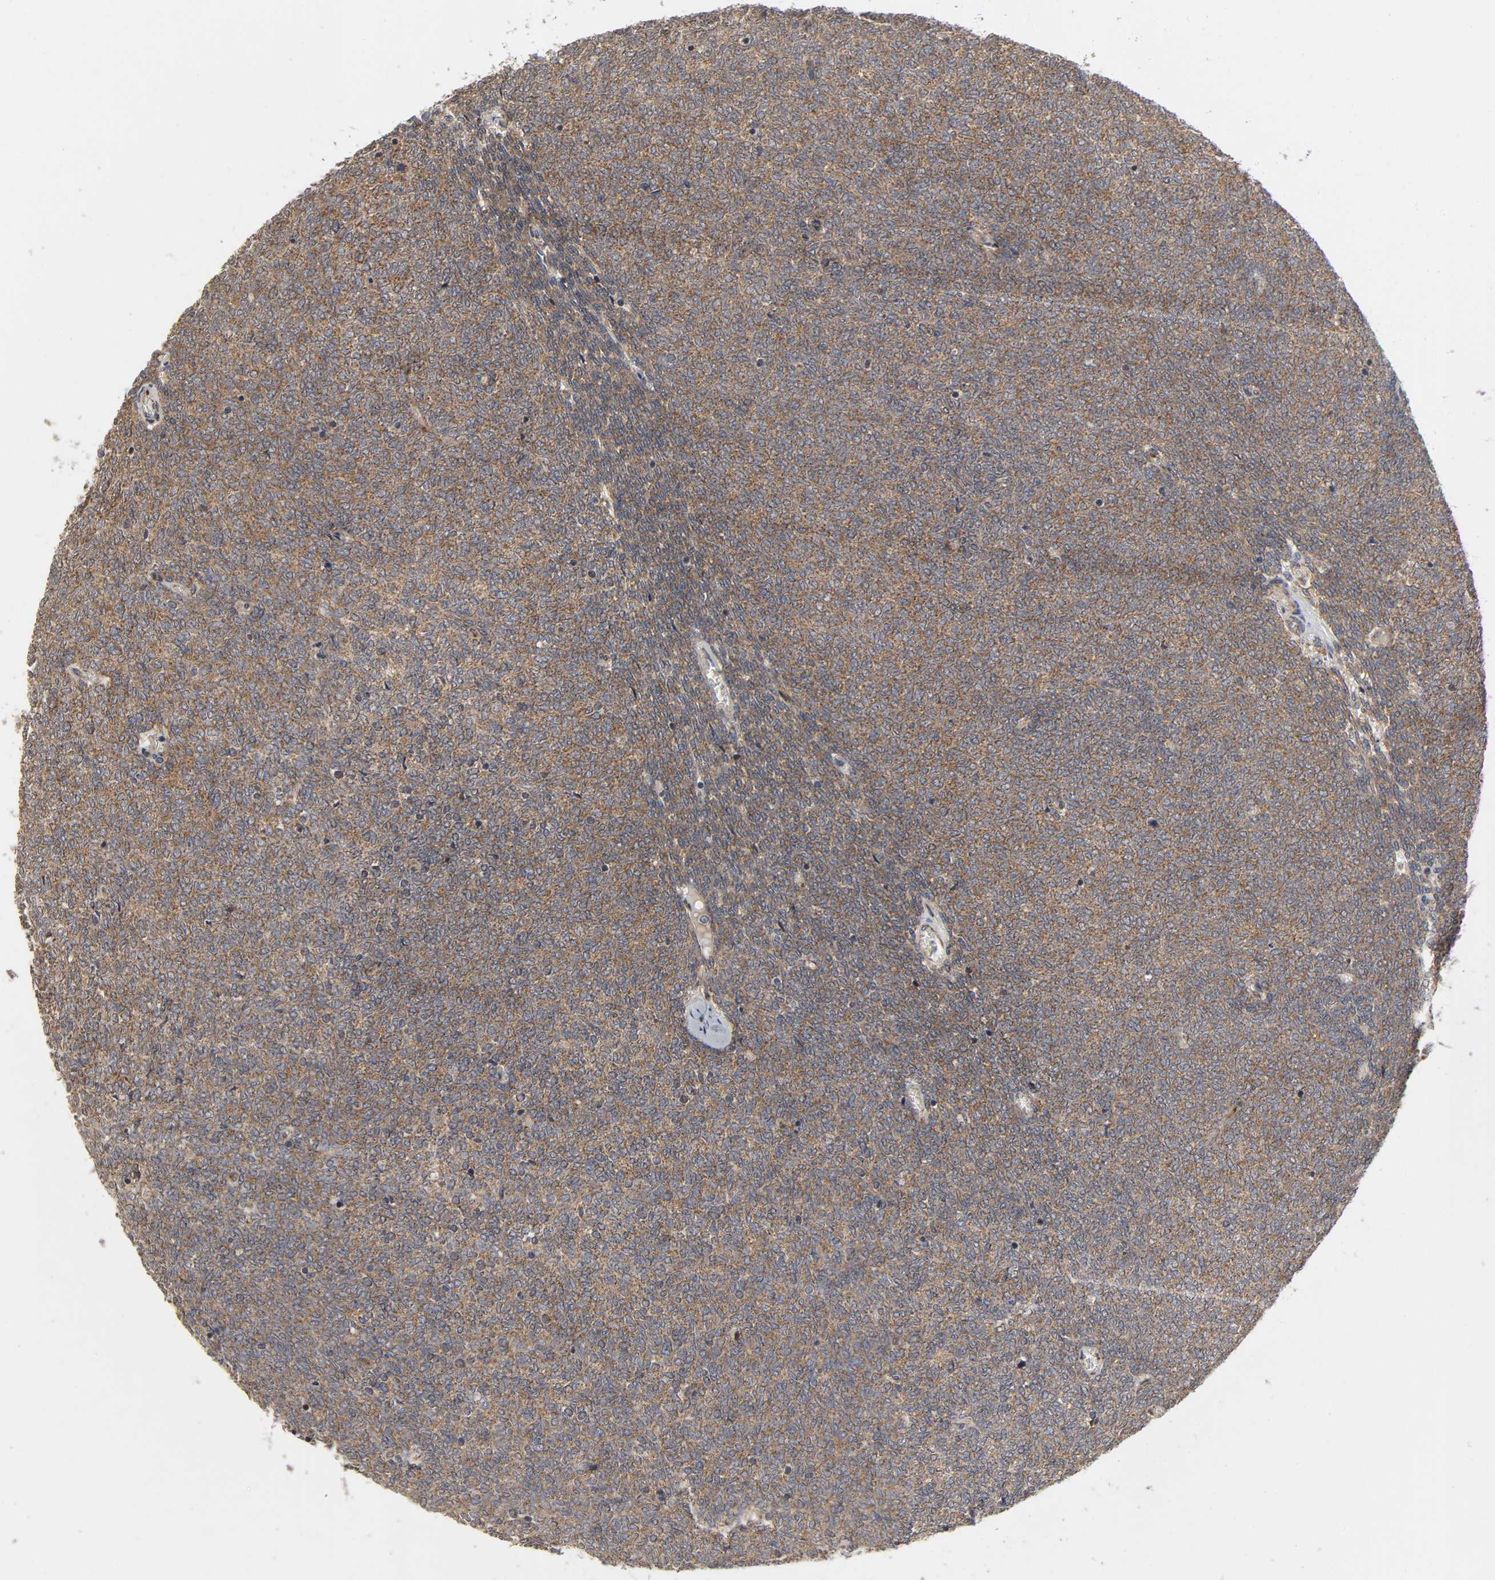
{"staining": {"intensity": "strong", "quantity": ">75%", "location": "cytoplasmic/membranous"}, "tissue": "renal cancer", "cell_type": "Tumor cells", "image_type": "cancer", "snomed": [{"axis": "morphology", "description": "Neoplasm, malignant, NOS"}, {"axis": "topography", "description": "Kidney"}], "caption": "Immunohistochemistry (IHC) image of neoplastic tissue: malignant neoplasm (renal) stained using immunohistochemistry reveals high levels of strong protein expression localized specifically in the cytoplasmic/membranous of tumor cells, appearing as a cytoplasmic/membranous brown color.", "gene": "SLC30A9", "patient": {"sex": "male", "age": 28}}